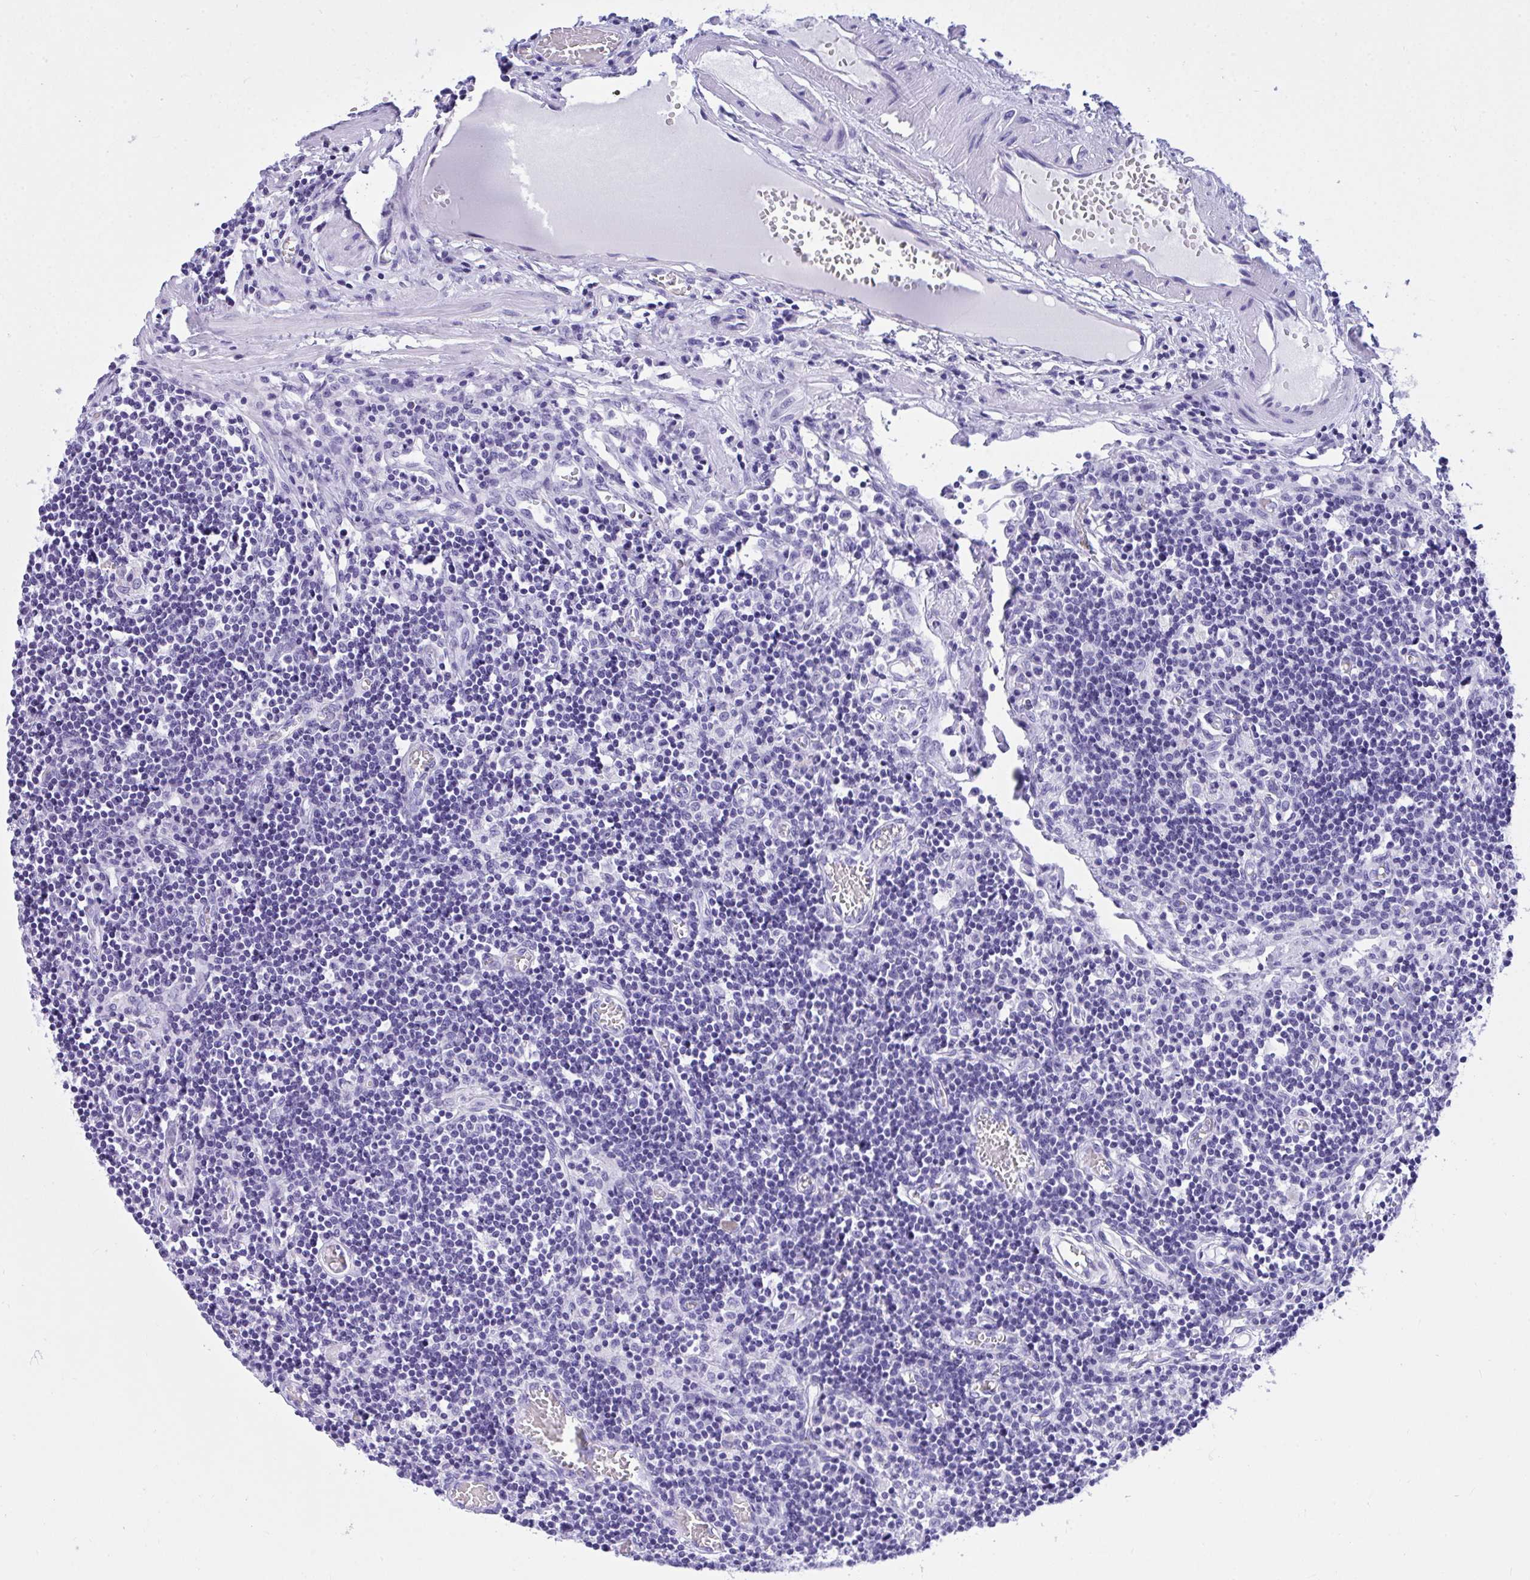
{"staining": {"intensity": "negative", "quantity": "none", "location": "none"}, "tissue": "lymph node", "cell_type": "Germinal center cells", "image_type": "normal", "snomed": [{"axis": "morphology", "description": "Normal tissue, NOS"}, {"axis": "topography", "description": "Lymph node"}], "caption": "Immunohistochemistry (IHC) micrograph of normal lymph node stained for a protein (brown), which exhibits no staining in germinal center cells. The staining is performed using DAB (3,3'-diaminobenzidine) brown chromogen with nuclei counter-stained in using hematoxylin.", "gene": "TLN2", "patient": {"sex": "male", "age": 66}}